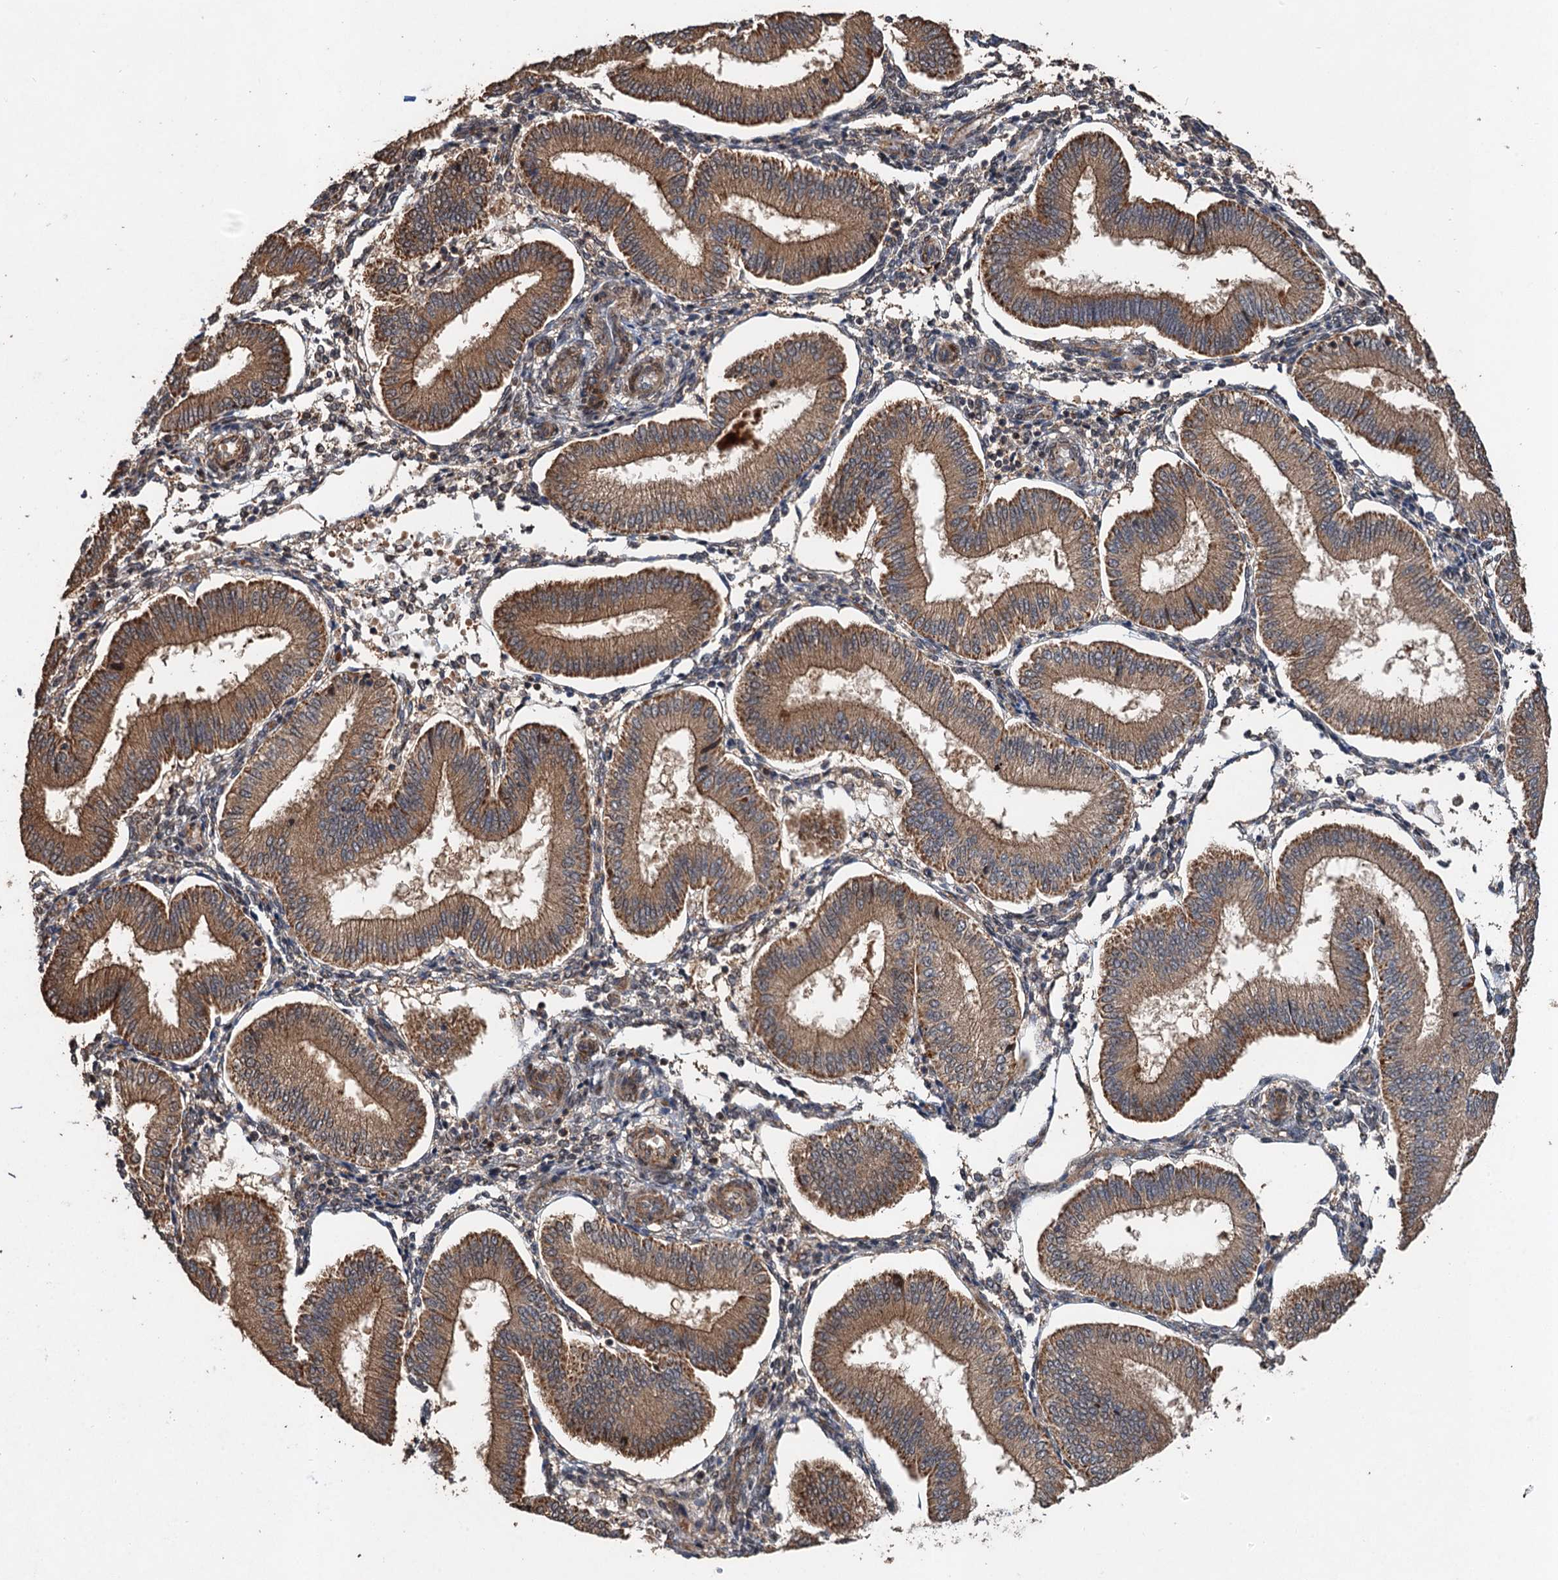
{"staining": {"intensity": "moderate", "quantity": "25%-75%", "location": "cytoplasmic/membranous"}, "tissue": "endometrium", "cell_type": "Cells in endometrial stroma", "image_type": "normal", "snomed": [{"axis": "morphology", "description": "Normal tissue, NOS"}, {"axis": "topography", "description": "Endometrium"}], "caption": "Immunohistochemical staining of unremarkable human endometrium reveals moderate cytoplasmic/membranous protein positivity in about 25%-75% of cells in endometrial stroma. Using DAB (brown) and hematoxylin (blue) stains, captured at high magnification using brightfield microscopy.", "gene": "DEXI", "patient": {"sex": "female", "age": 39}}